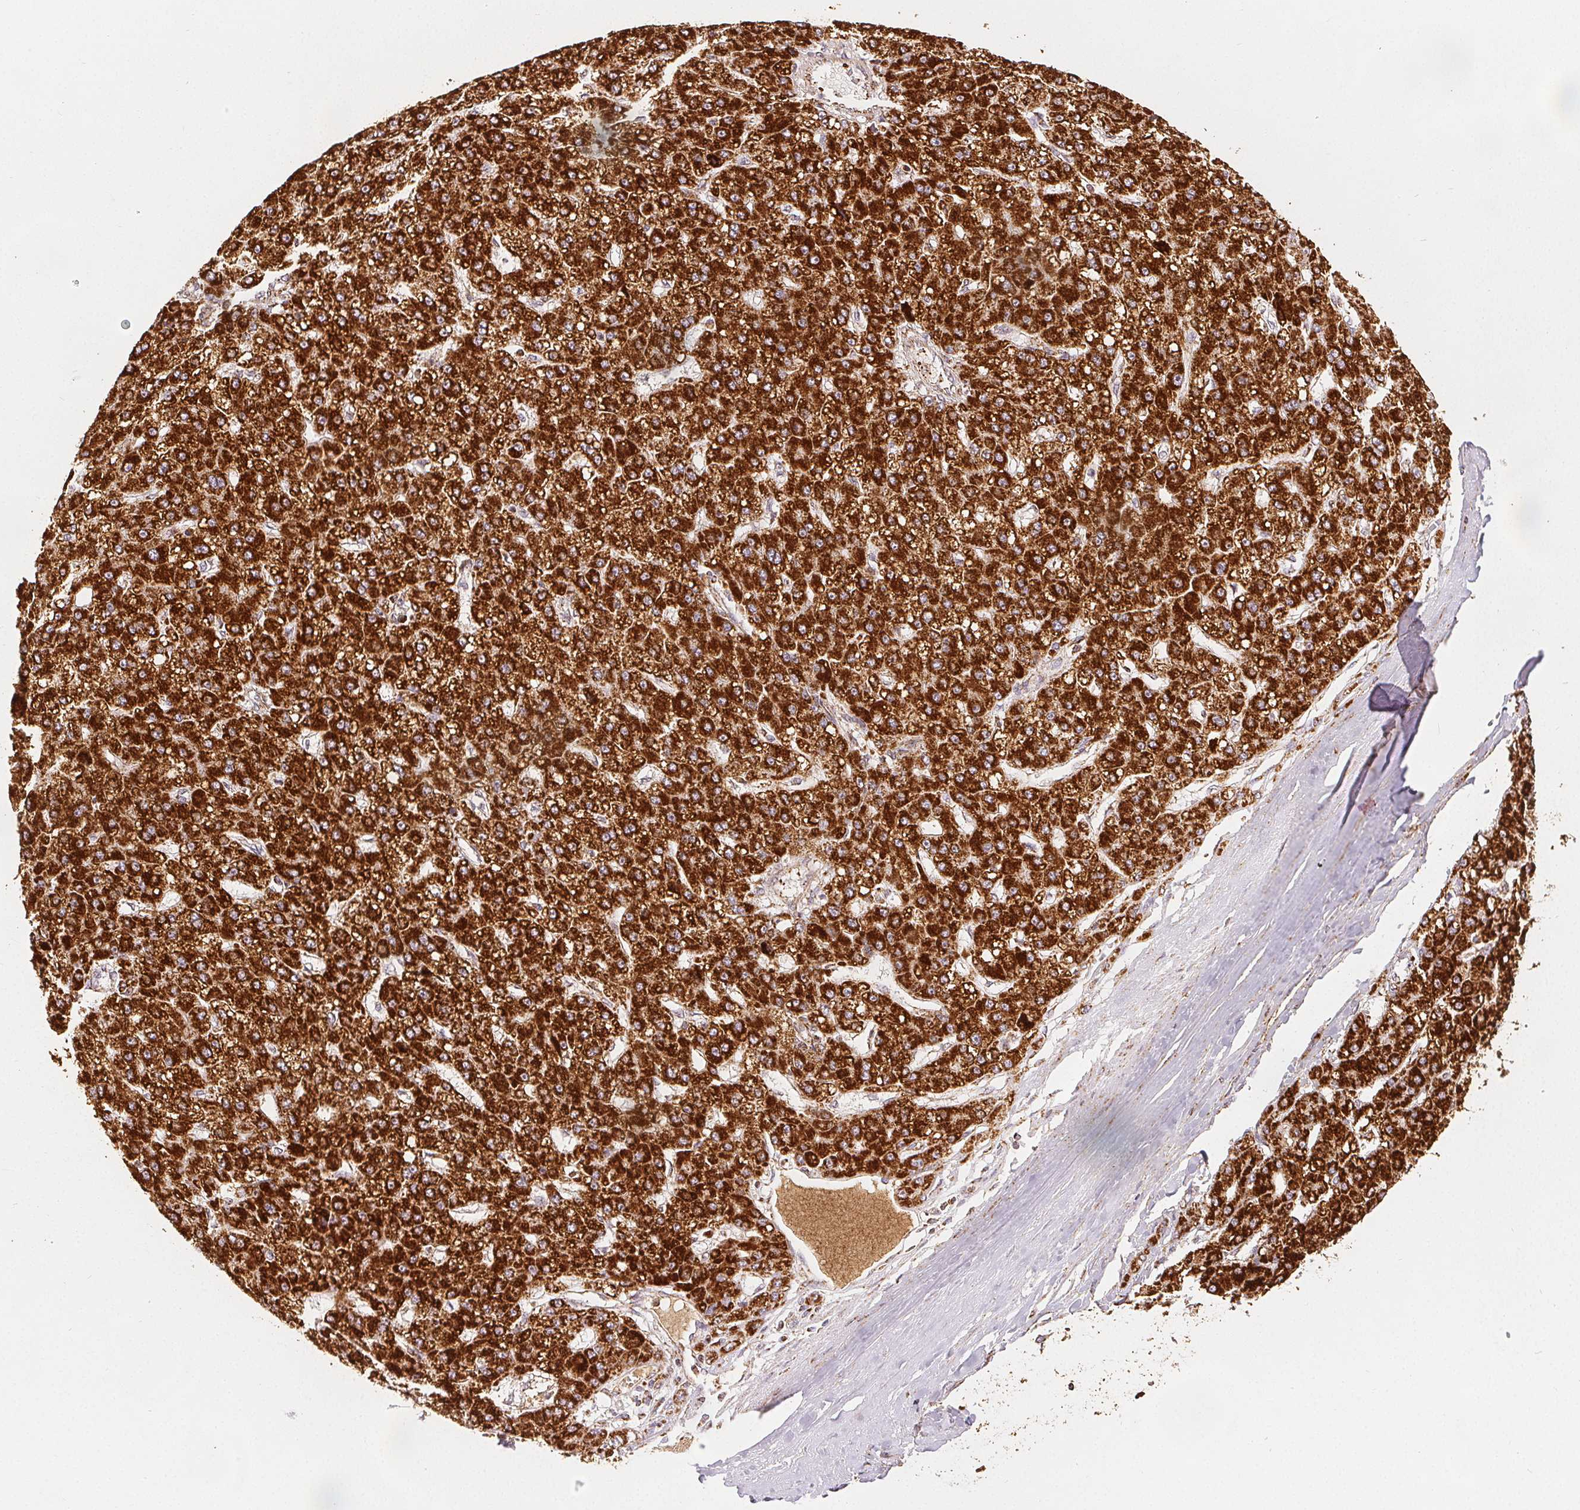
{"staining": {"intensity": "strong", "quantity": ">75%", "location": "cytoplasmic/membranous"}, "tissue": "liver cancer", "cell_type": "Tumor cells", "image_type": "cancer", "snomed": [{"axis": "morphology", "description": "Carcinoma, Hepatocellular, NOS"}, {"axis": "topography", "description": "Liver"}], "caption": "Immunohistochemistry histopathology image of human liver cancer (hepatocellular carcinoma) stained for a protein (brown), which shows high levels of strong cytoplasmic/membranous positivity in about >75% of tumor cells.", "gene": "SDHB", "patient": {"sex": "male", "age": 67}}